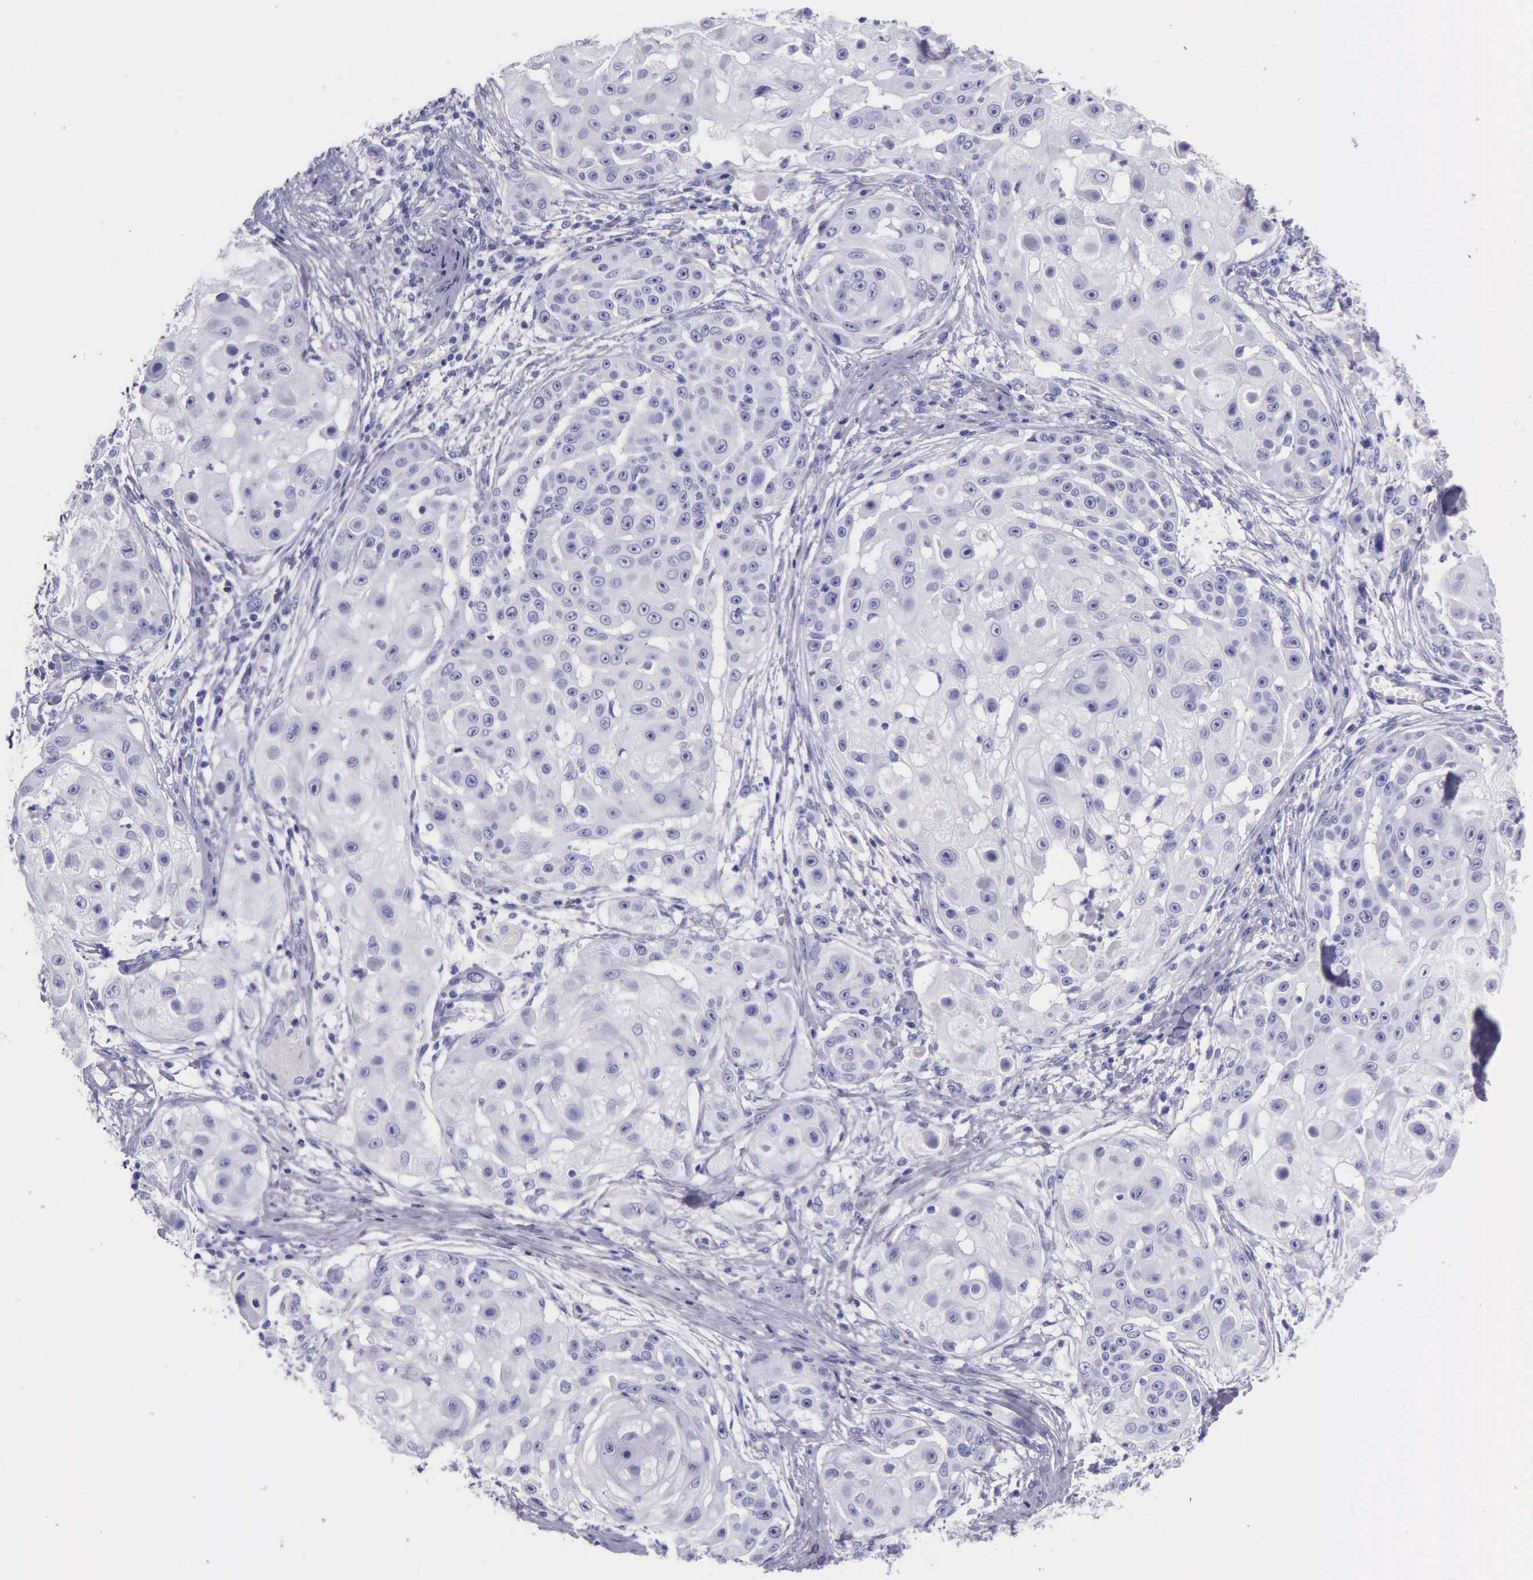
{"staining": {"intensity": "negative", "quantity": "none", "location": "none"}, "tissue": "skin cancer", "cell_type": "Tumor cells", "image_type": "cancer", "snomed": [{"axis": "morphology", "description": "Squamous cell carcinoma, NOS"}, {"axis": "topography", "description": "Skin"}], "caption": "An image of human skin cancer (squamous cell carcinoma) is negative for staining in tumor cells.", "gene": "KLK3", "patient": {"sex": "female", "age": 57}}